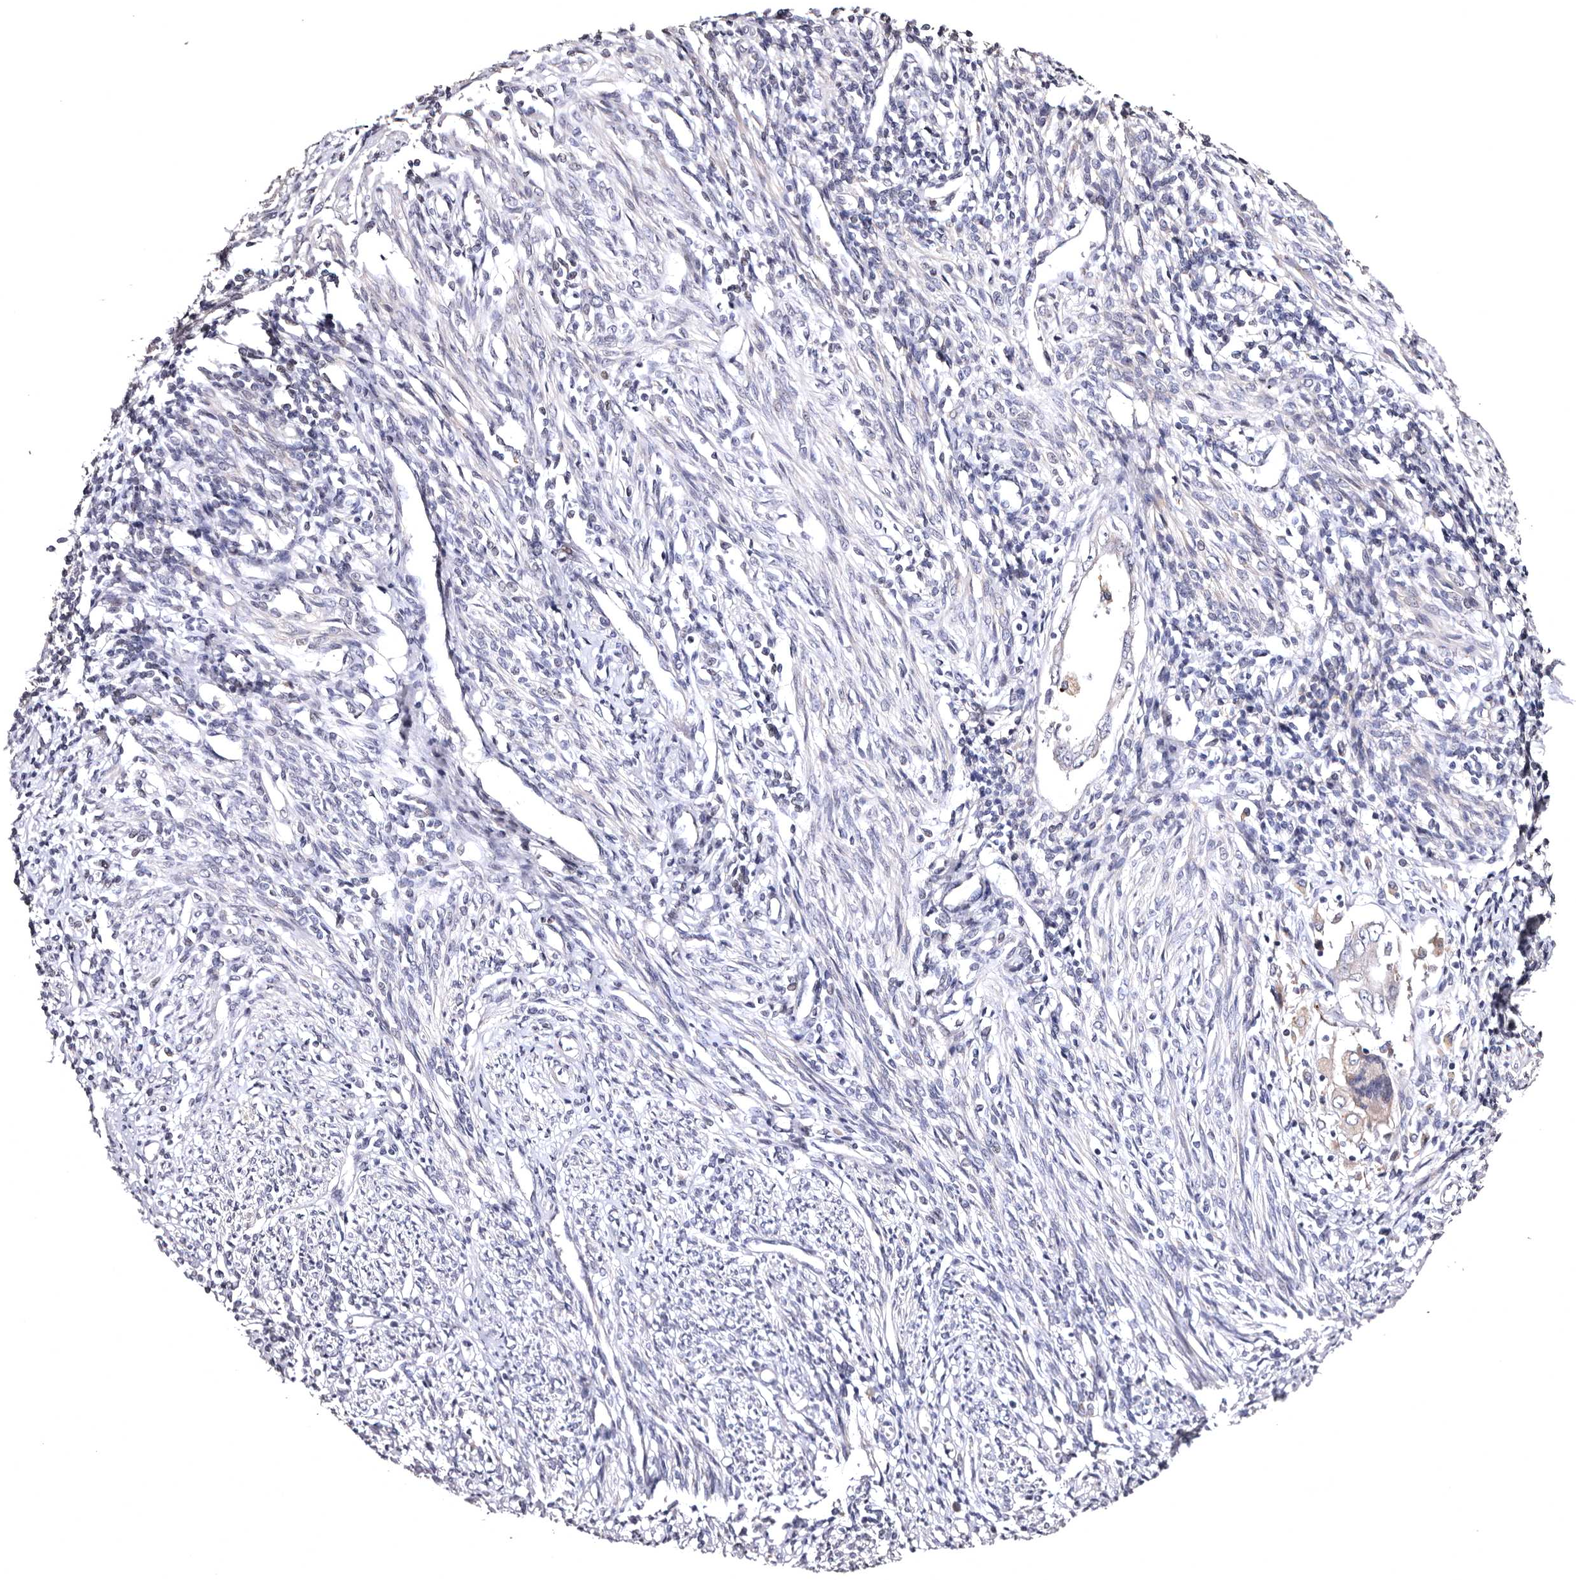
{"staining": {"intensity": "negative", "quantity": "none", "location": "none"}, "tissue": "endometrium", "cell_type": "Cells in endometrial stroma", "image_type": "normal", "snomed": [{"axis": "morphology", "description": "Normal tissue, NOS"}, {"axis": "topography", "description": "Endometrium"}], "caption": "Unremarkable endometrium was stained to show a protein in brown. There is no significant staining in cells in endometrial stroma. (Brightfield microscopy of DAB (3,3'-diaminobenzidine) immunohistochemistry at high magnification).", "gene": "FAM91A1", "patient": {"sex": "female", "age": 66}}